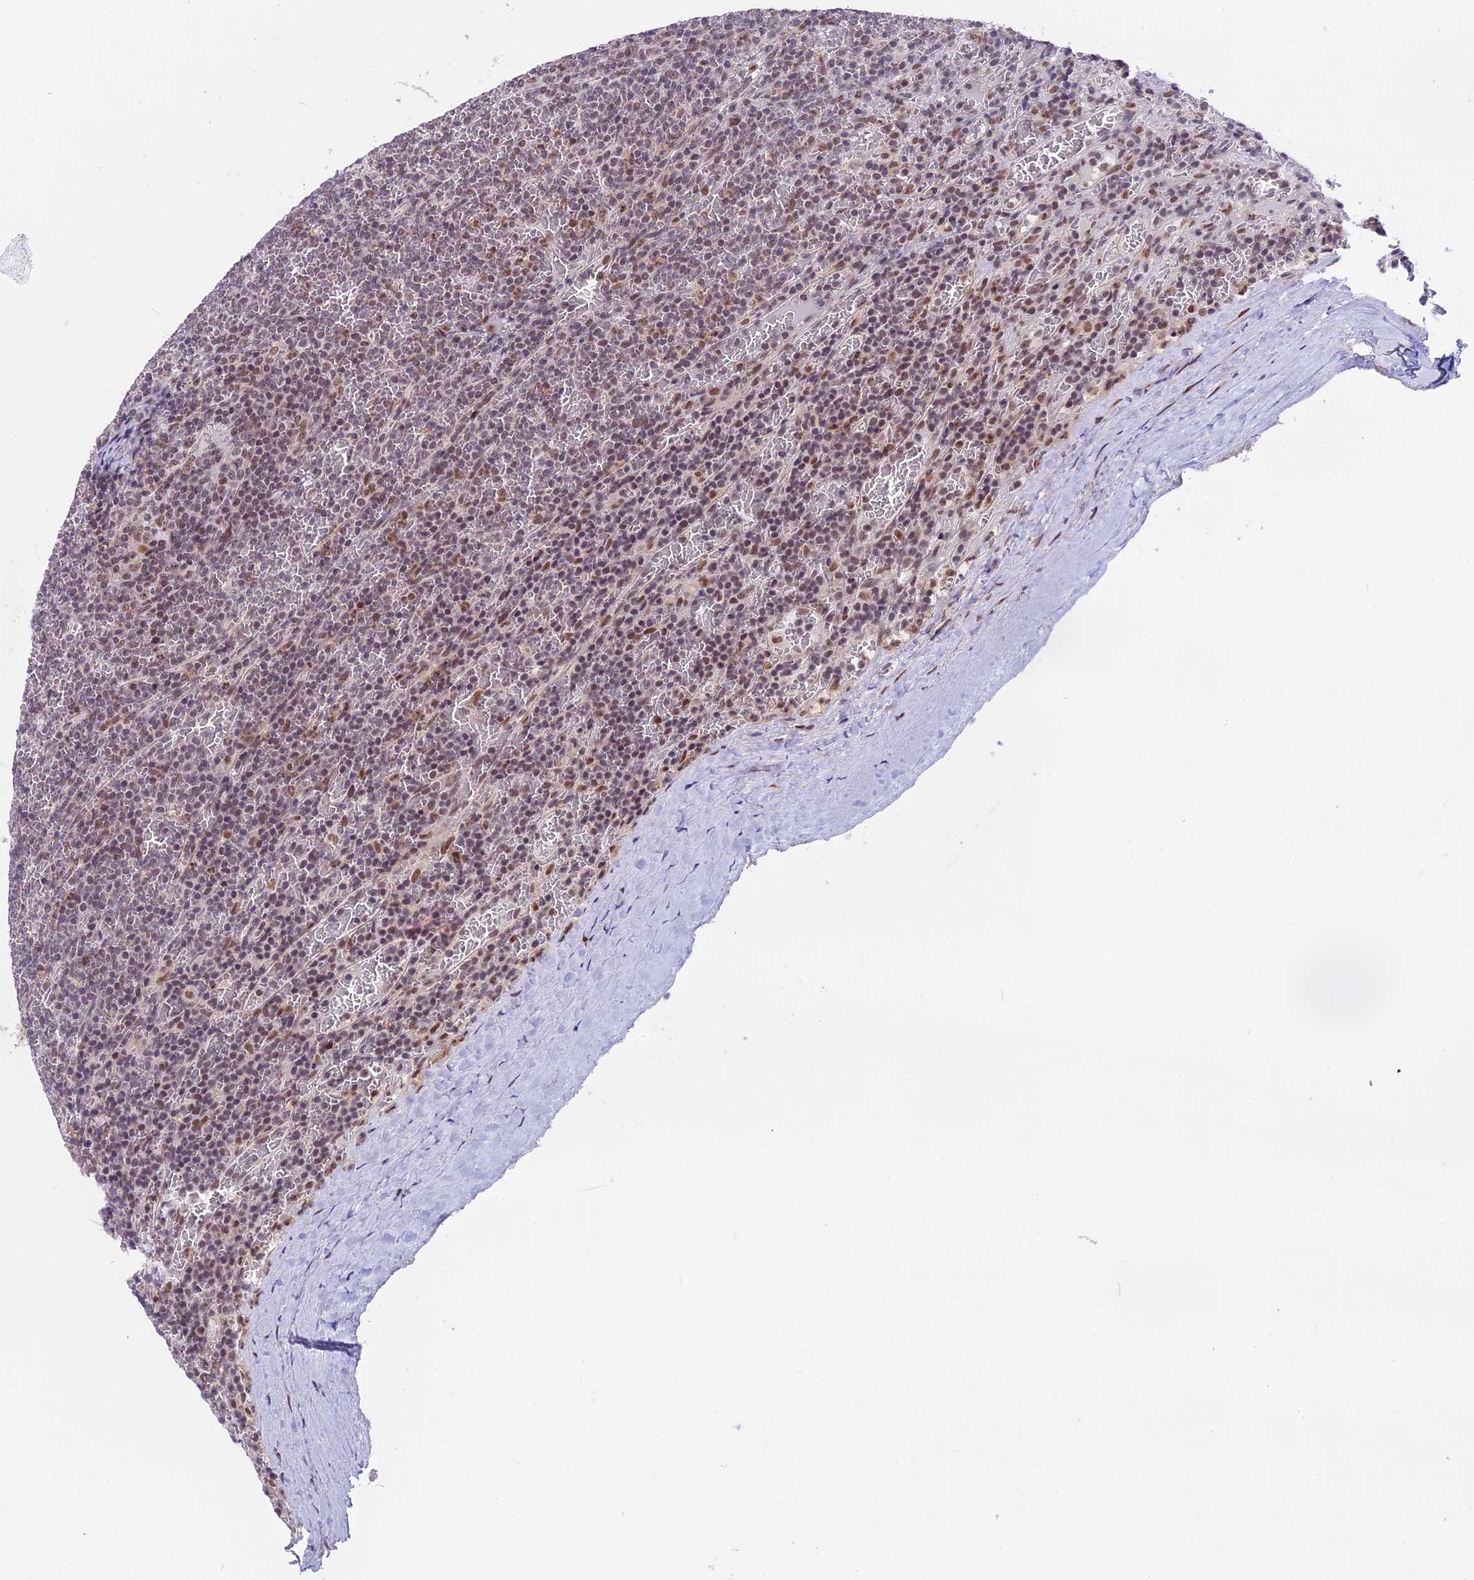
{"staining": {"intensity": "moderate", "quantity": "25%-75%", "location": "nuclear"}, "tissue": "lymphoma", "cell_type": "Tumor cells", "image_type": "cancer", "snomed": [{"axis": "morphology", "description": "Malignant lymphoma, non-Hodgkin's type, Low grade"}, {"axis": "topography", "description": "Spleen"}], "caption": "Human malignant lymphoma, non-Hodgkin's type (low-grade) stained with a brown dye demonstrates moderate nuclear positive staining in approximately 25%-75% of tumor cells.", "gene": "TADA3", "patient": {"sex": "female", "age": 19}}